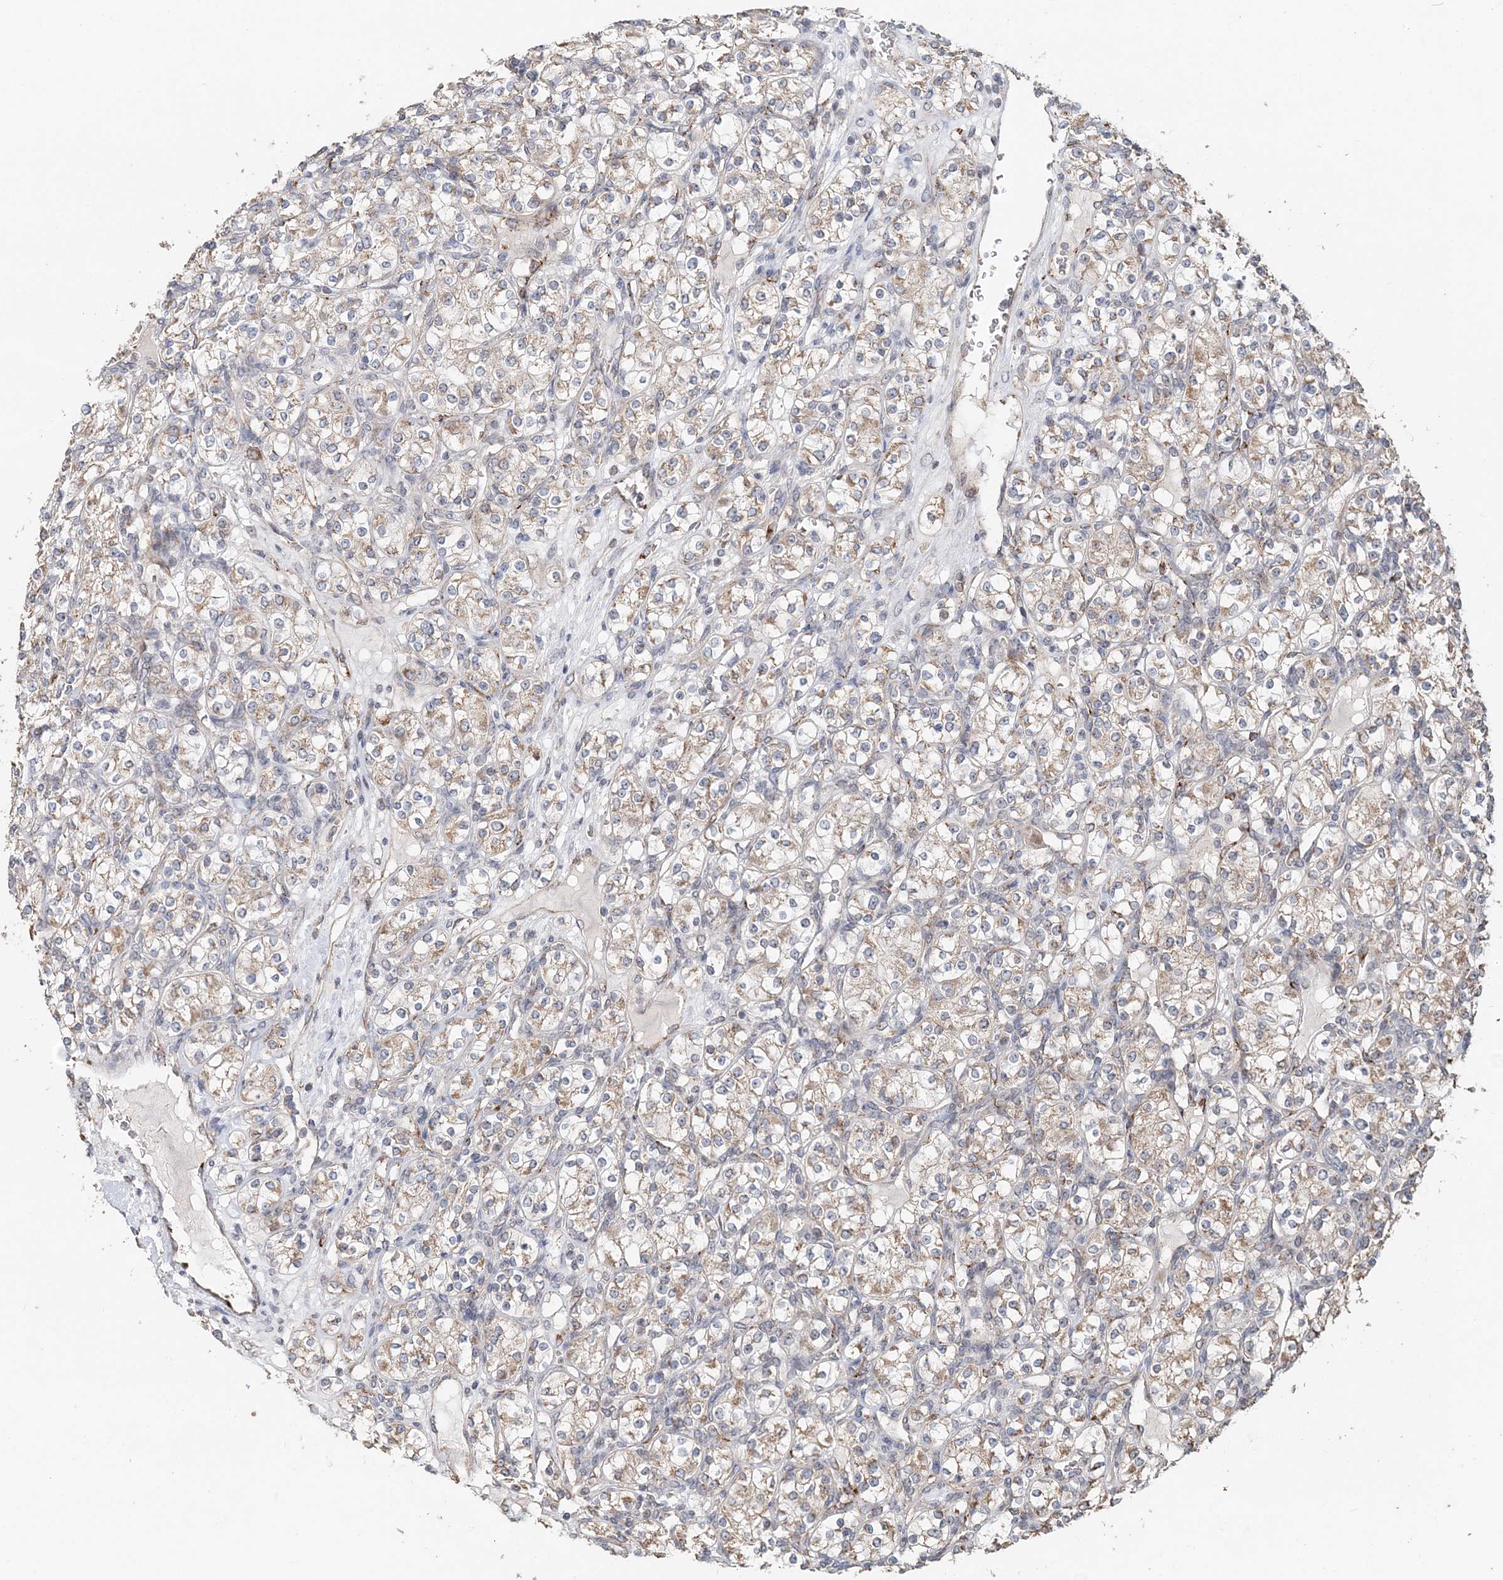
{"staining": {"intensity": "weak", "quantity": "25%-75%", "location": "cytoplasmic/membranous"}, "tissue": "renal cancer", "cell_type": "Tumor cells", "image_type": "cancer", "snomed": [{"axis": "morphology", "description": "Adenocarcinoma, NOS"}, {"axis": "topography", "description": "Kidney"}], "caption": "Immunohistochemical staining of renal cancer displays weak cytoplasmic/membranous protein expression in about 25%-75% of tumor cells. (Stains: DAB in brown, nuclei in blue, Microscopy: brightfield microscopy at high magnification).", "gene": "FBXO38", "patient": {"sex": "male", "age": 77}}